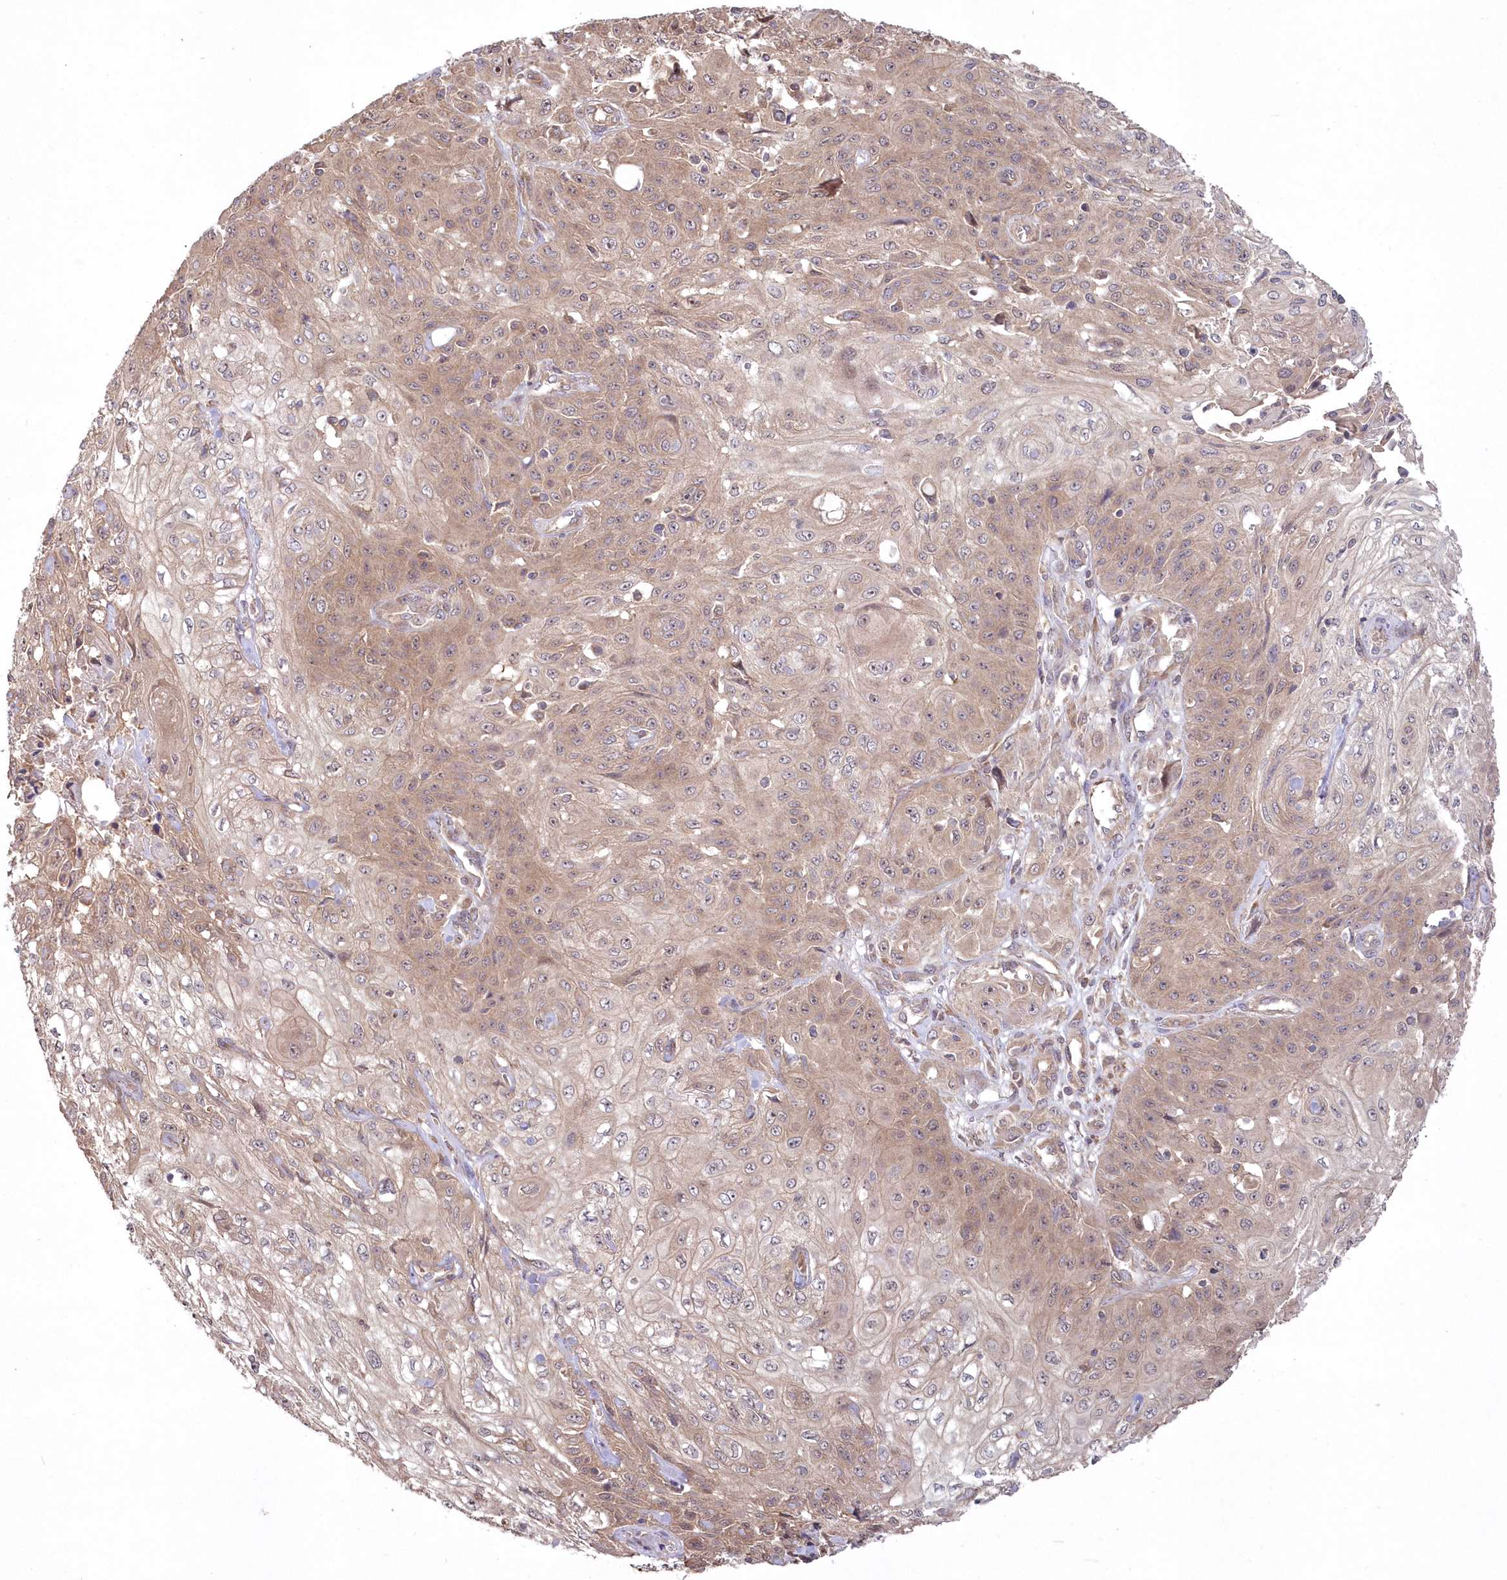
{"staining": {"intensity": "weak", "quantity": ">75%", "location": "cytoplasmic/membranous,nuclear"}, "tissue": "skin cancer", "cell_type": "Tumor cells", "image_type": "cancer", "snomed": [{"axis": "morphology", "description": "Squamous cell carcinoma, NOS"}, {"axis": "morphology", "description": "Squamous cell carcinoma, metastatic, NOS"}, {"axis": "topography", "description": "Skin"}, {"axis": "topography", "description": "Lymph node"}], "caption": "Squamous cell carcinoma (skin) stained with a protein marker shows weak staining in tumor cells.", "gene": "TBCA", "patient": {"sex": "male", "age": 75}}